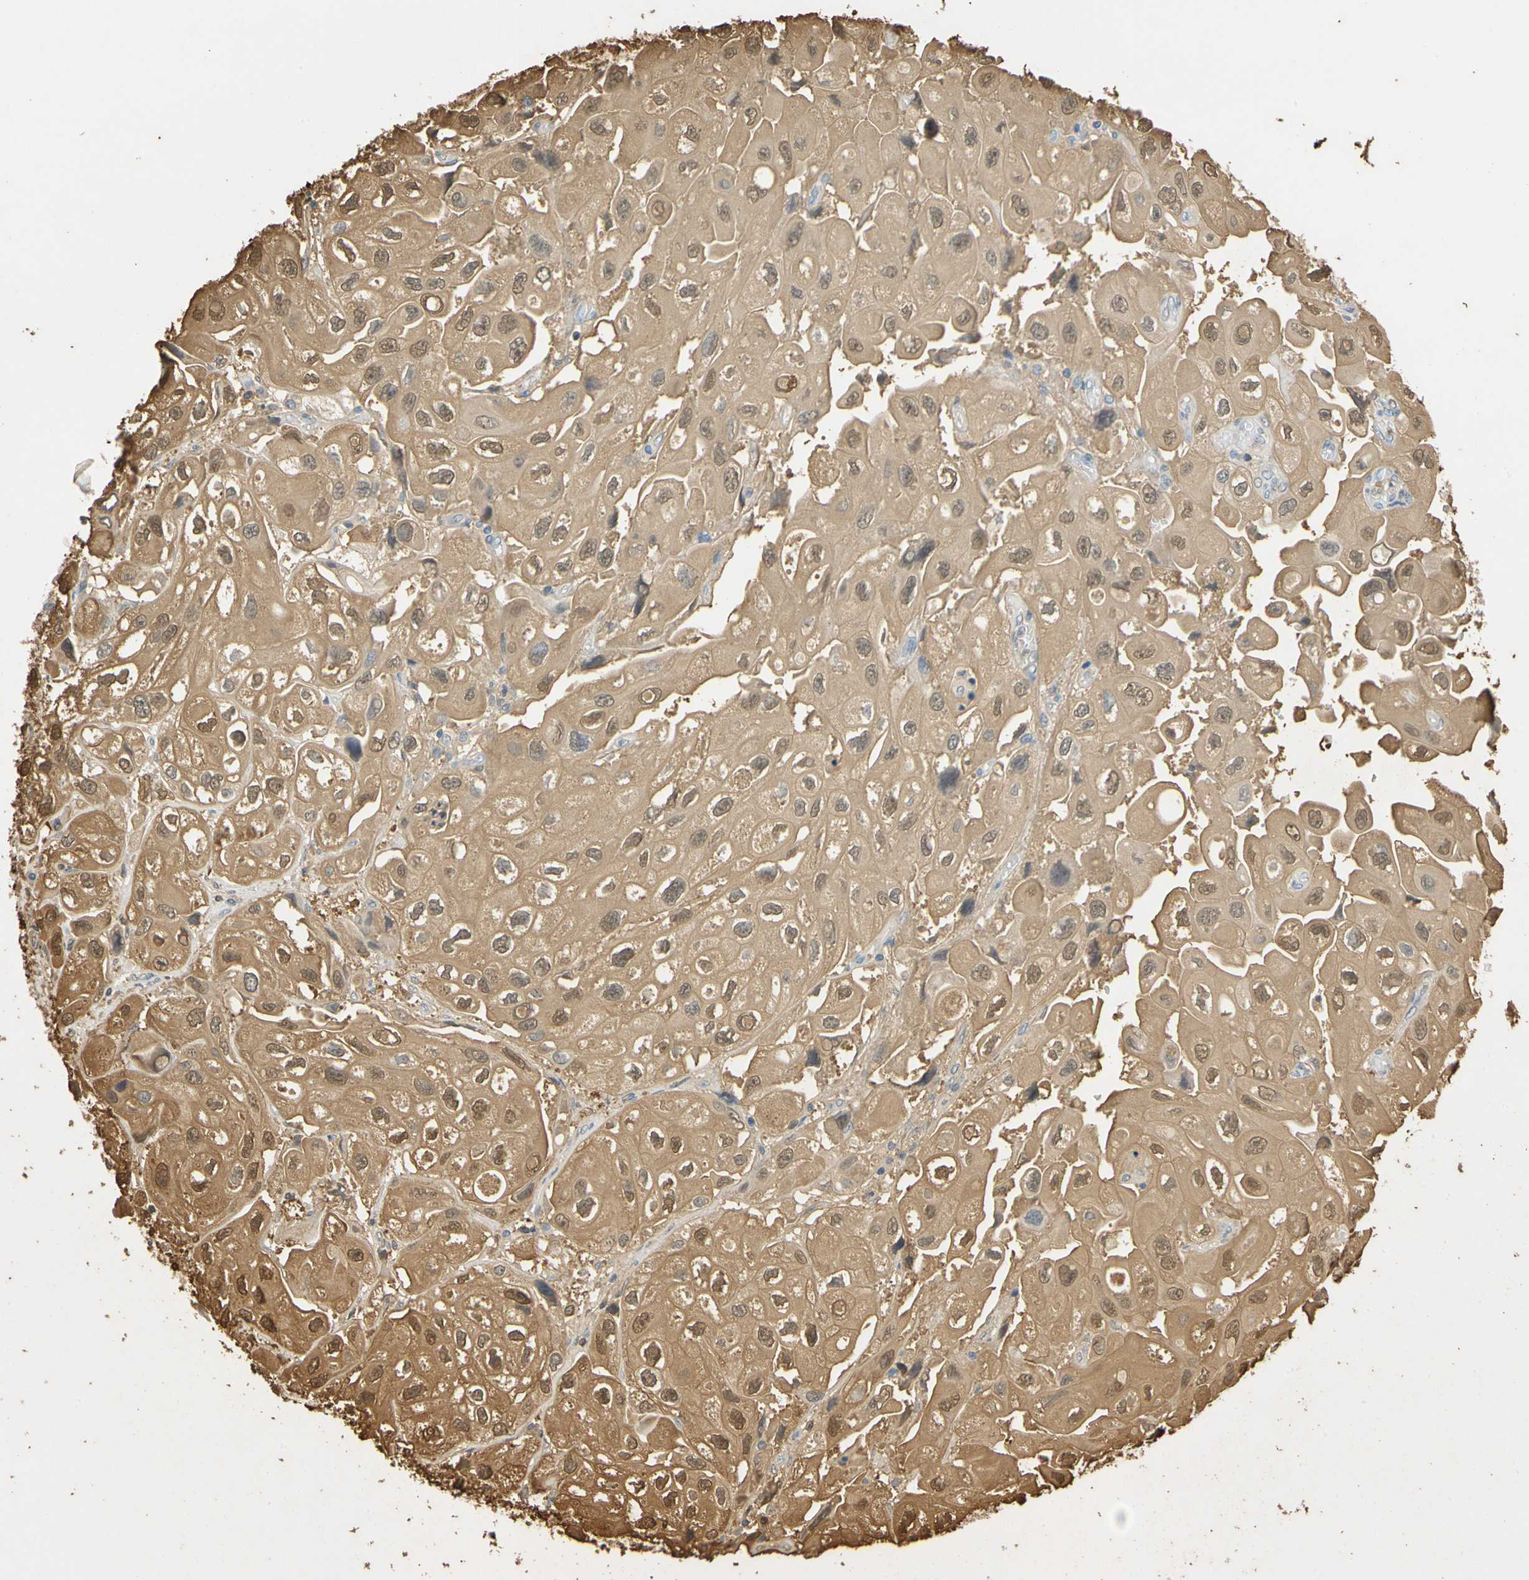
{"staining": {"intensity": "moderate", "quantity": ">75%", "location": "cytoplasmic/membranous,nuclear"}, "tissue": "urothelial cancer", "cell_type": "Tumor cells", "image_type": "cancer", "snomed": [{"axis": "morphology", "description": "Urothelial carcinoma, High grade"}, {"axis": "topography", "description": "Urinary bladder"}], "caption": "Tumor cells reveal medium levels of moderate cytoplasmic/membranous and nuclear staining in approximately >75% of cells in urothelial cancer.", "gene": "S100A6", "patient": {"sex": "female", "age": 64}}